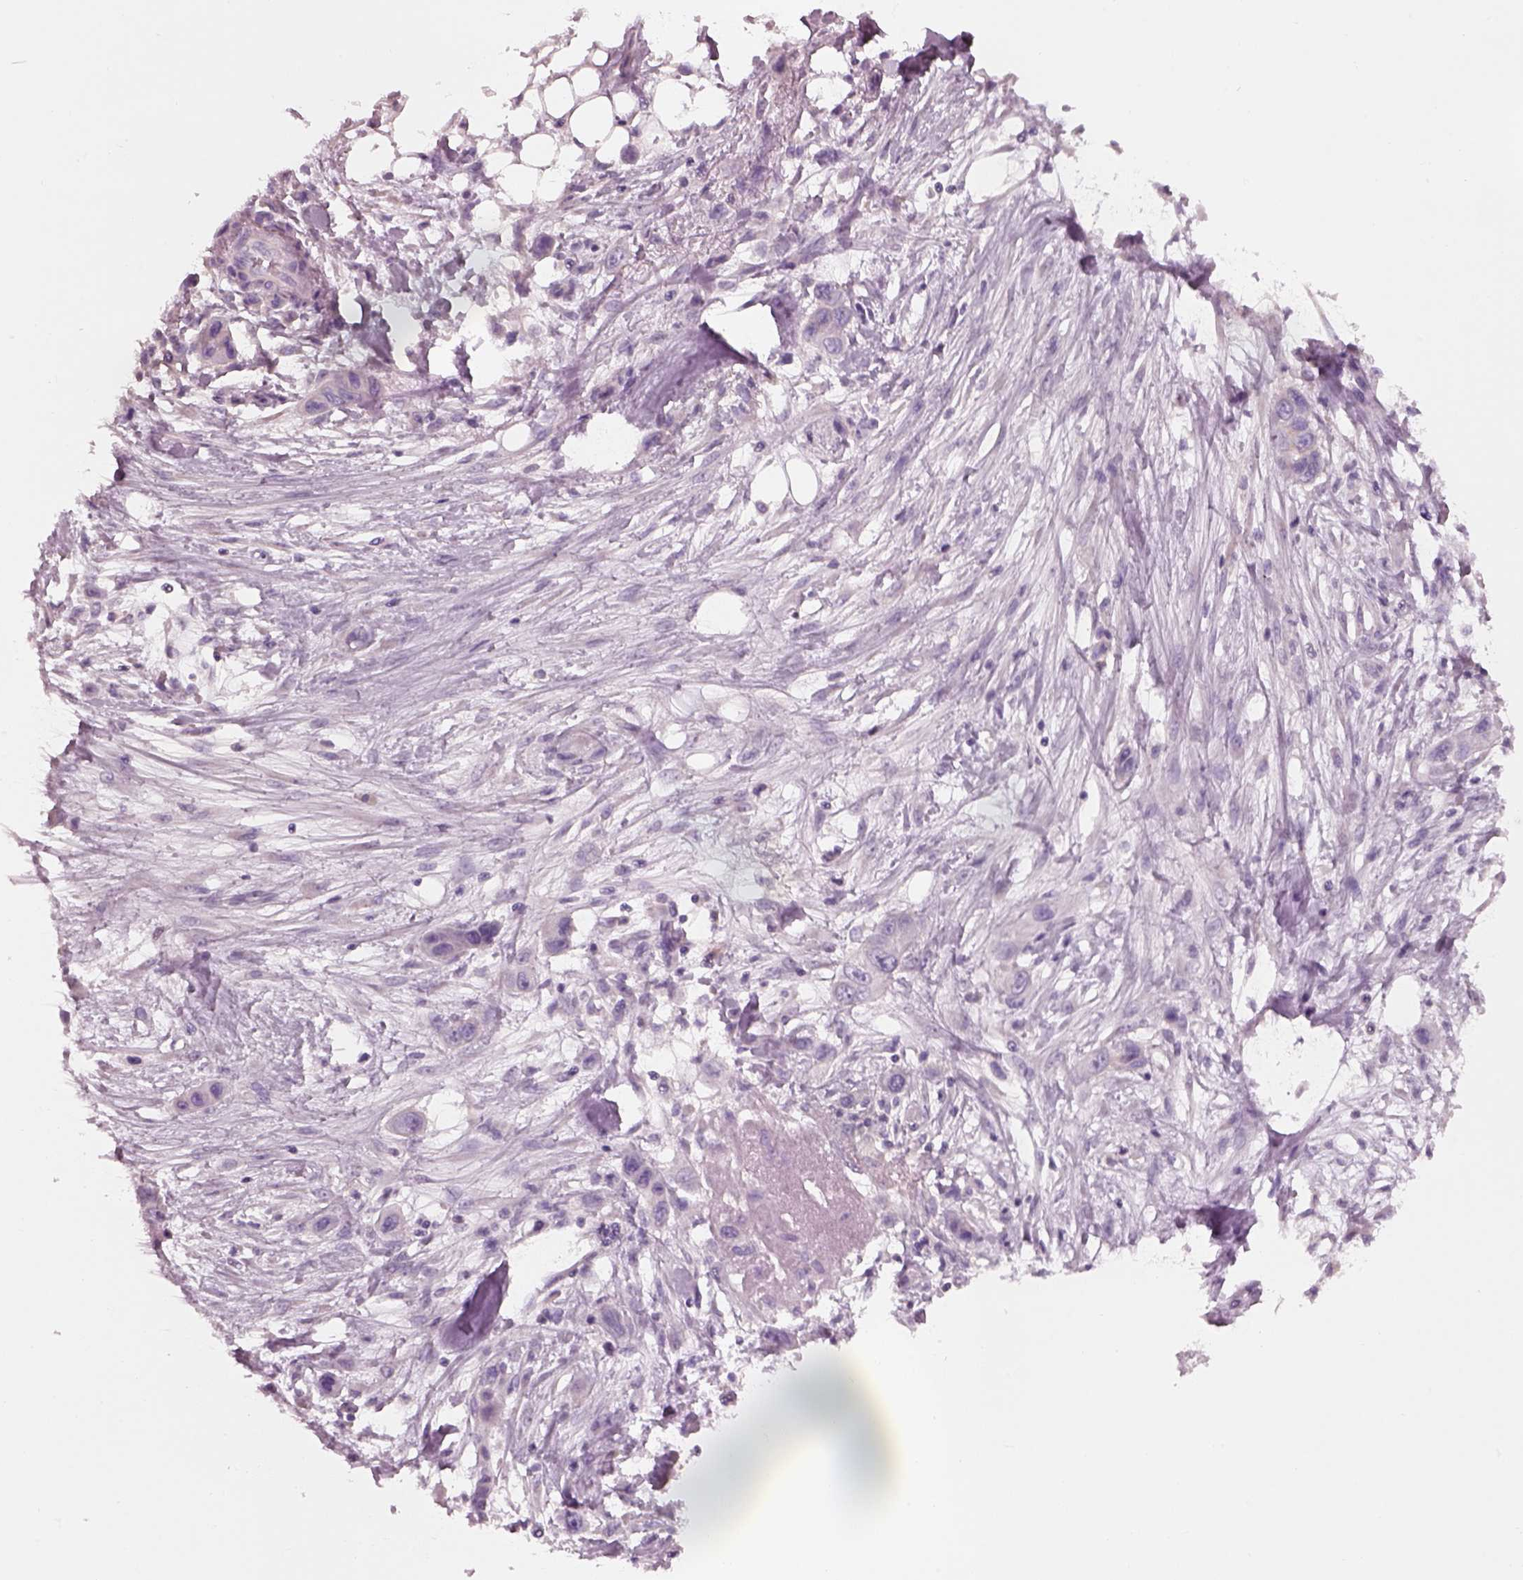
{"staining": {"intensity": "negative", "quantity": "none", "location": "none"}, "tissue": "skin cancer", "cell_type": "Tumor cells", "image_type": "cancer", "snomed": [{"axis": "morphology", "description": "Squamous cell carcinoma, NOS"}, {"axis": "topography", "description": "Skin"}], "caption": "DAB (3,3'-diaminobenzidine) immunohistochemical staining of human skin cancer demonstrates no significant expression in tumor cells.", "gene": "SLC27A2", "patient": {"sex": "male", "age": 79}}